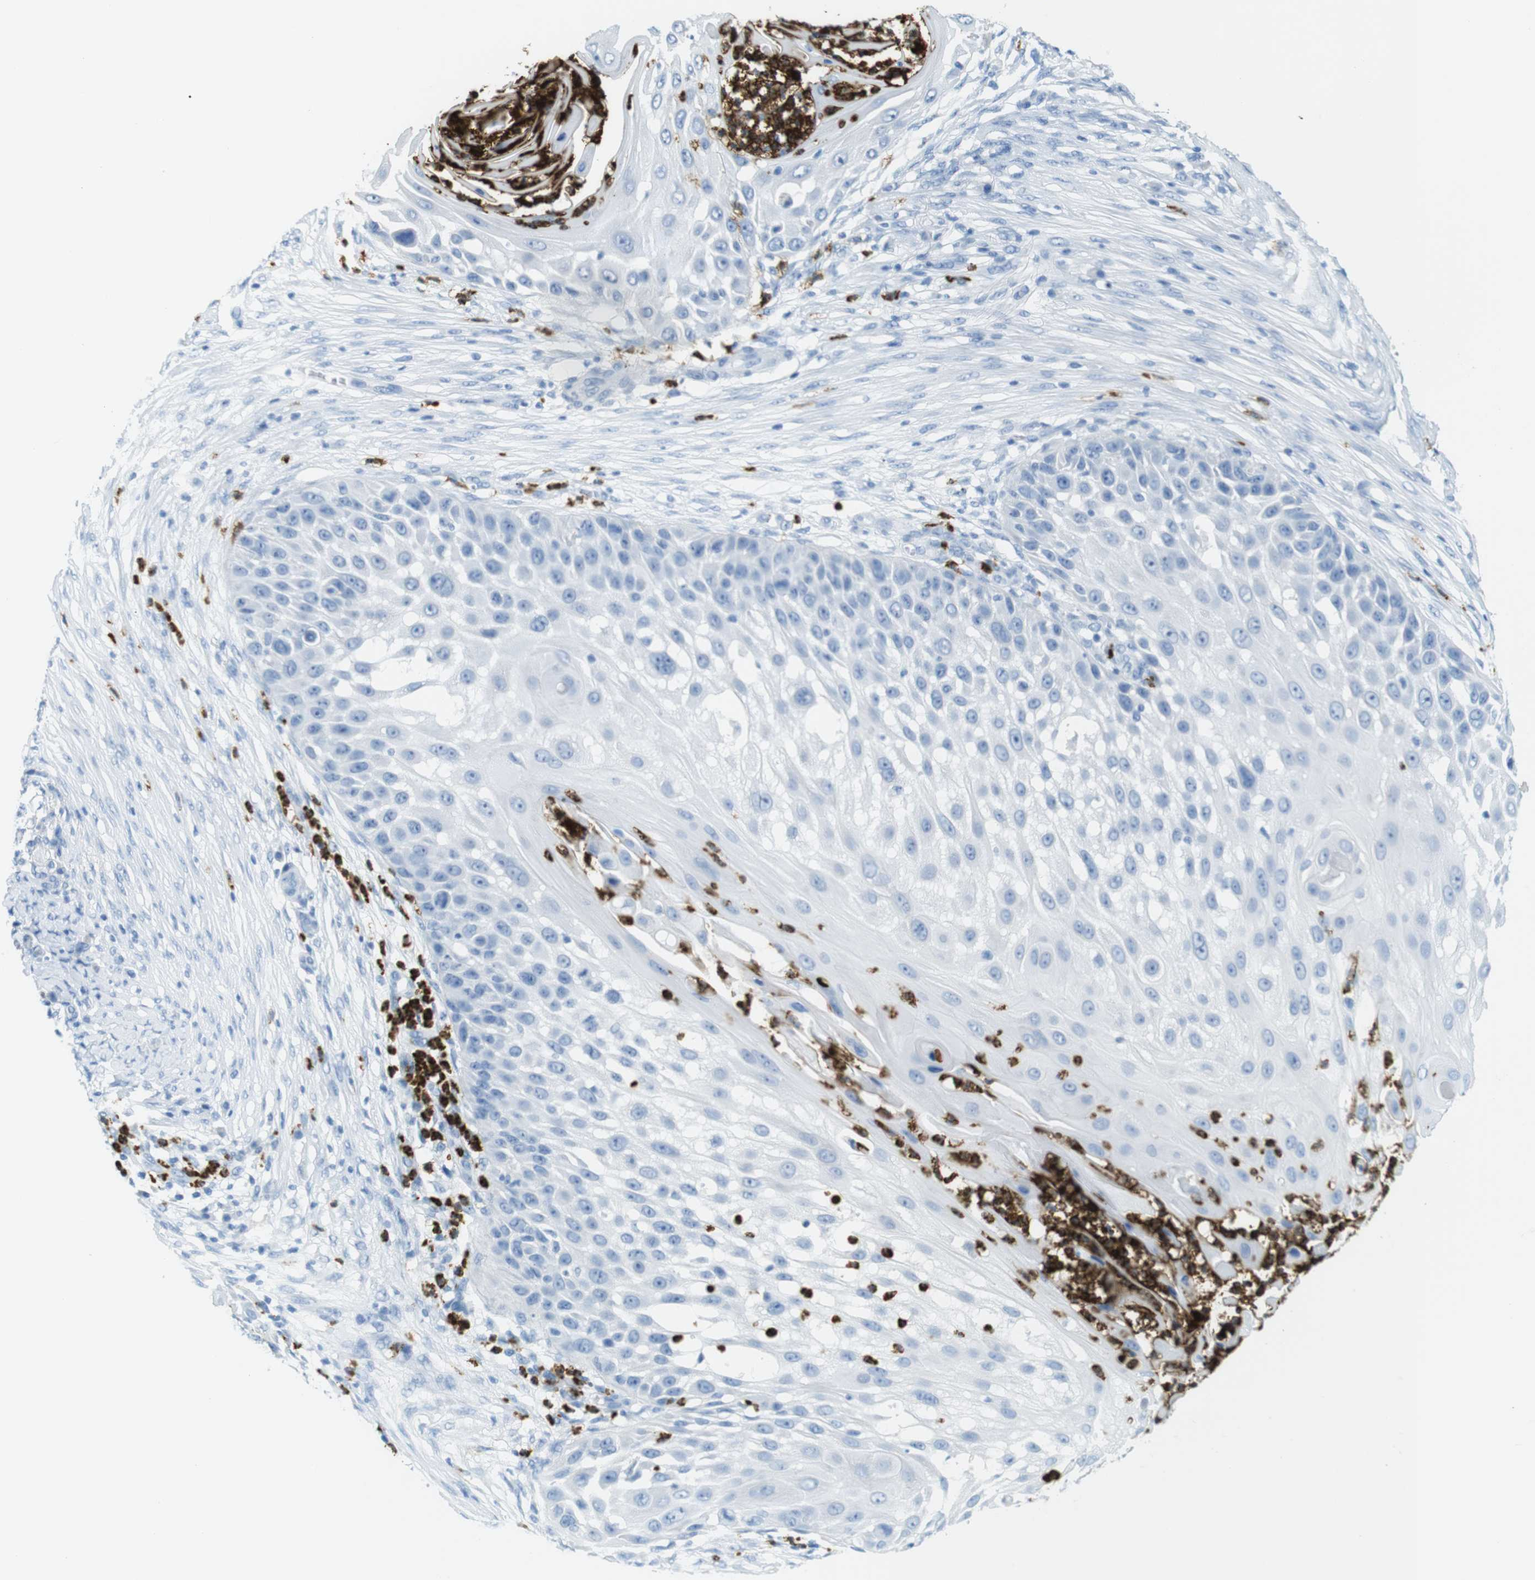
{"staining": {"intensity": "negative", "quantity": "none", "location": "none"}, "tissue": "skin cancer", "cell_type": "Tumor cells", "image_type": "cancer", "snomed": [{"axis": "morphology", "description": "Squamous cell carcinoma, NOS"}, {"axis": "topography", "description": "Skin"}], "caption": "Immunohistochemistry (IHC) histopathology image of human squamous cell carcinoma (skin) stained for a protein (brown), which shows no staining in tumor cells.", "gene": "MCEMP1", "patient": {"sex": "female", "age": 44}}